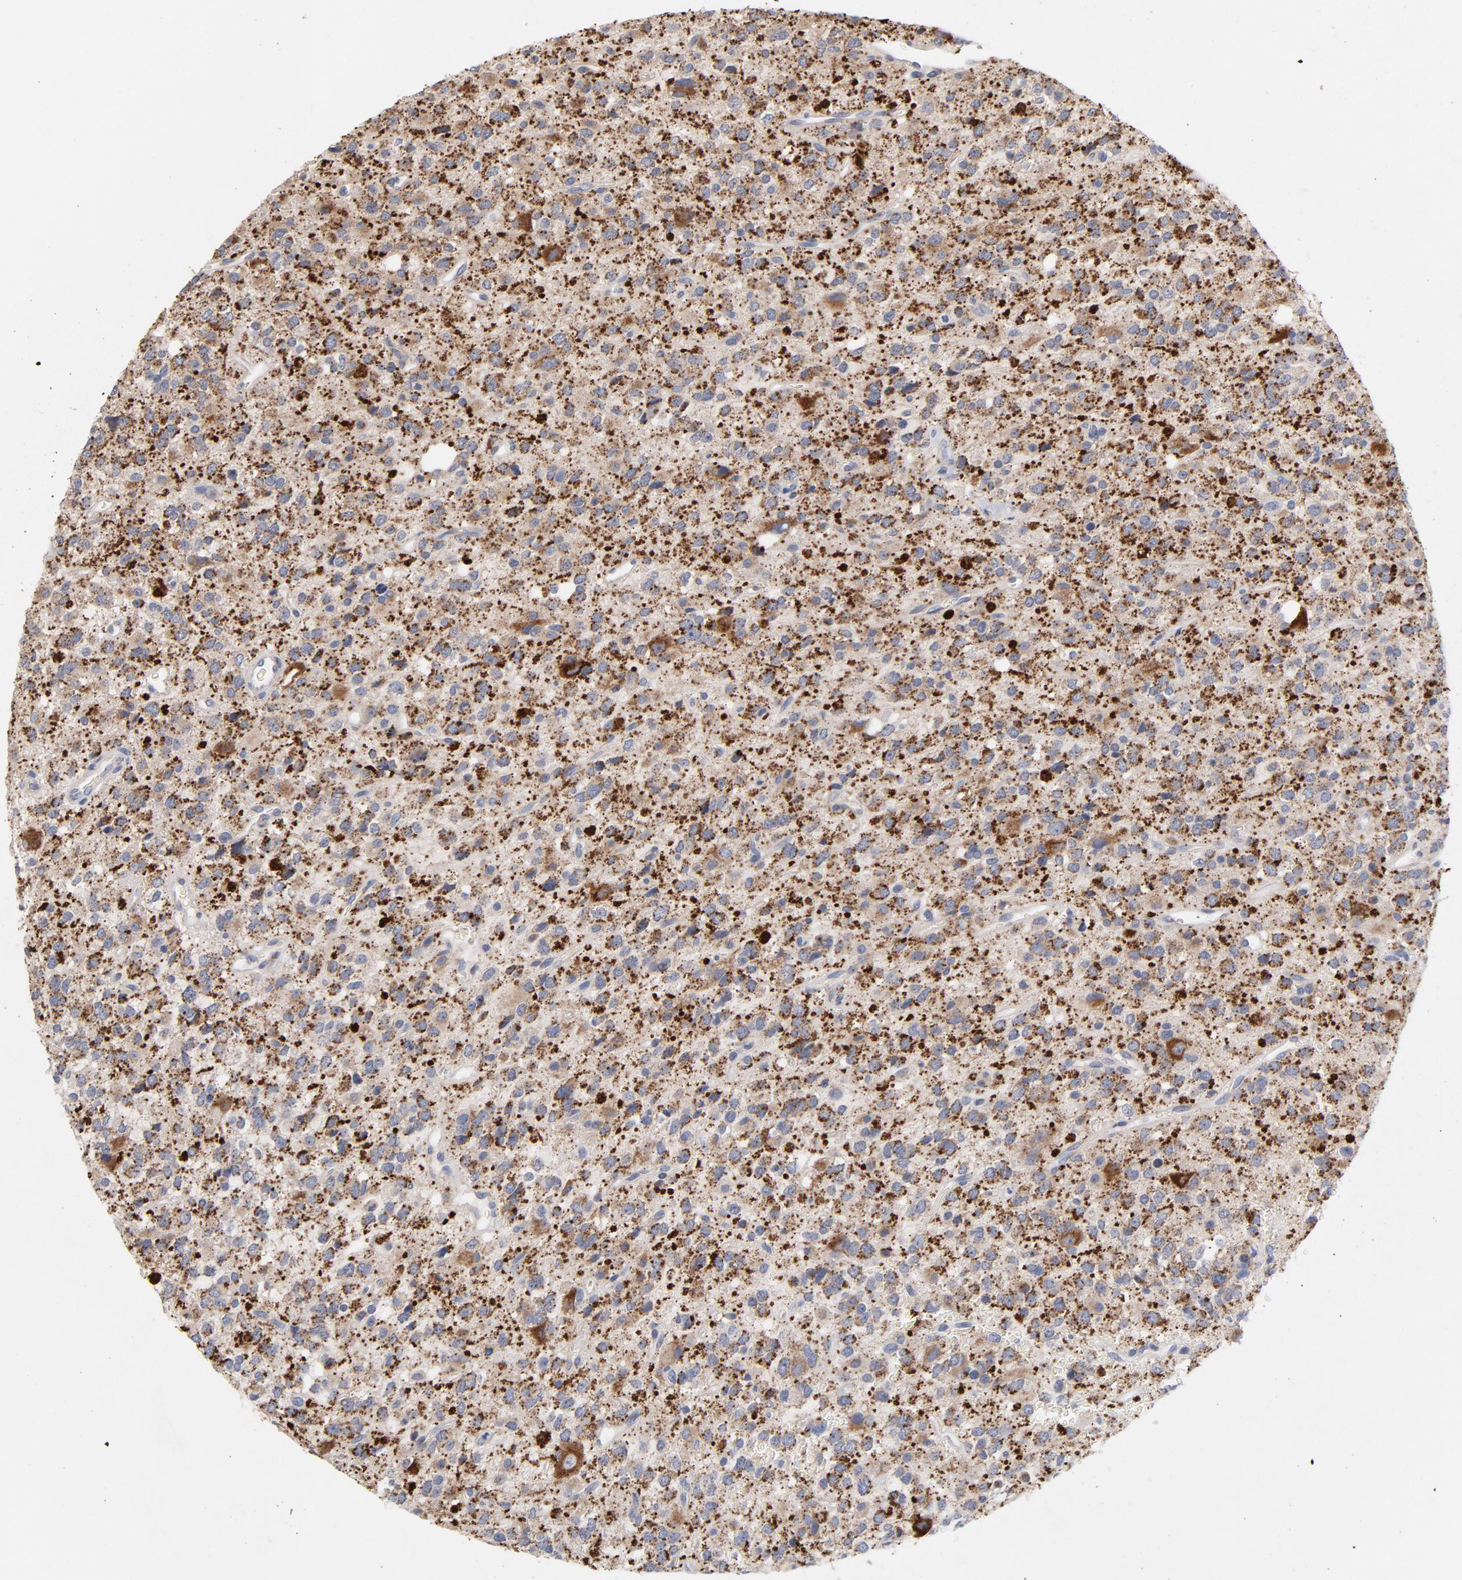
{"staining": {"intensity": "negative", "quantity": "none", "location": "none"}, "tissue": "glioma", "cell_type": "Tumor cells", "image_type": "cancer", "snomed": [{"axis": "morphology", "description": "Glioma, malignant, High grade"}, {"axis": "topography", "description": "Brain"}], "caption": "Immunohistochemical staining of human glioma exhibits no significant expression in tumor cells.", "gene": "CPE", "patient": {"sex": "male", "age": 47}}